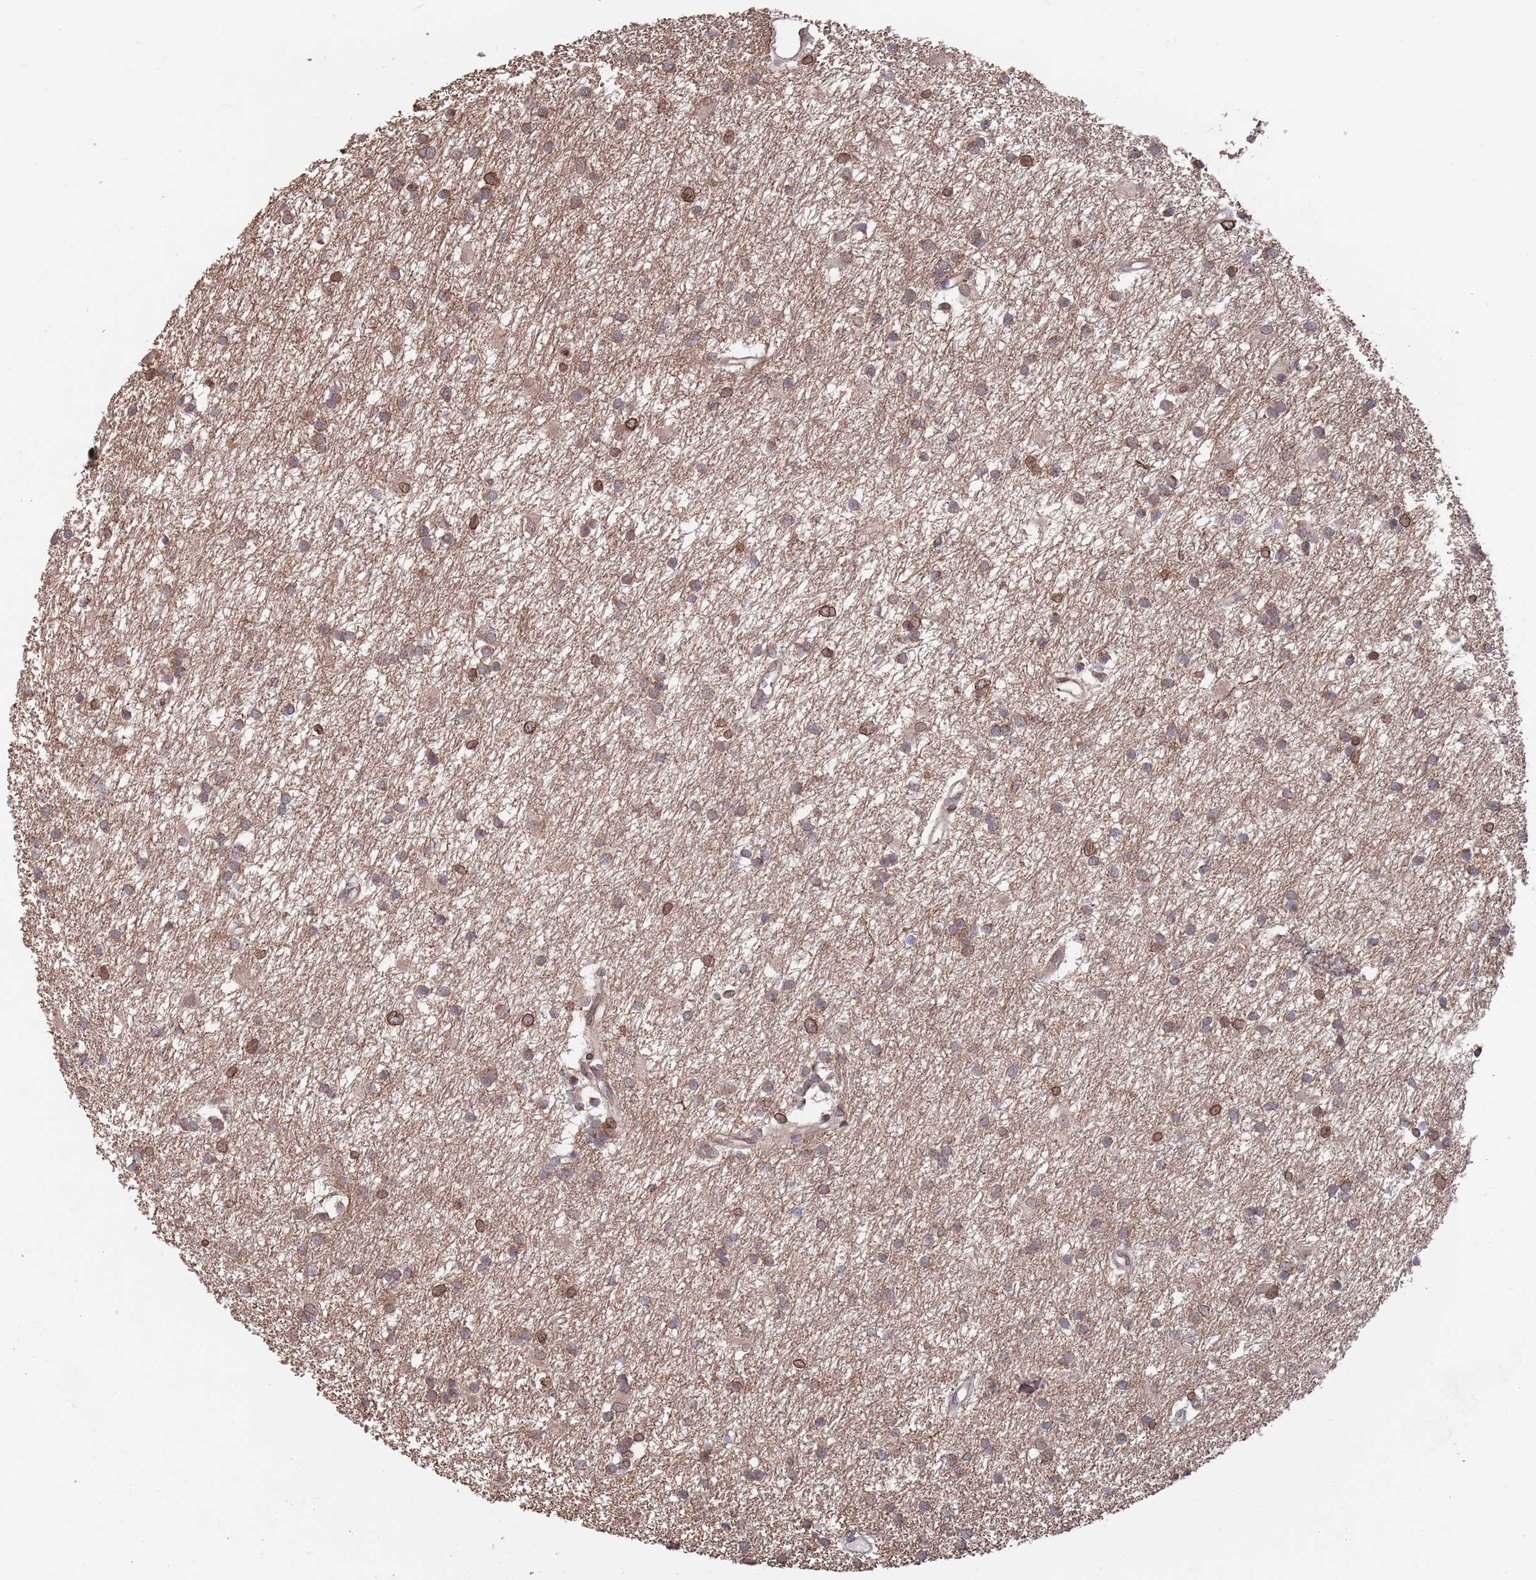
{"staining": {"intensity": "moderate", "quantity": ">75%", "location": "cytoplasmic/membranous"}, "tissue": "glioma", "cell_type": "Tumor cells", "image_type": "cancer", "snomed": [{"axis": "morphology", "description": "Glioma, malignant, High grade"}, {"axis": "topography", "description": "Brain"}], "caption": "Immunohistochemistry (IHC) of human glioma reveals medium levels of moderate cytoplasmic/membranous positivity in approximately >75% of tumor cells. Immunohistochemistry (IHC) stains the protein in brown and the nuclei are stained blue.", "gene": "SDHAF3", "patient": {"sex": "male", "age": 77}}